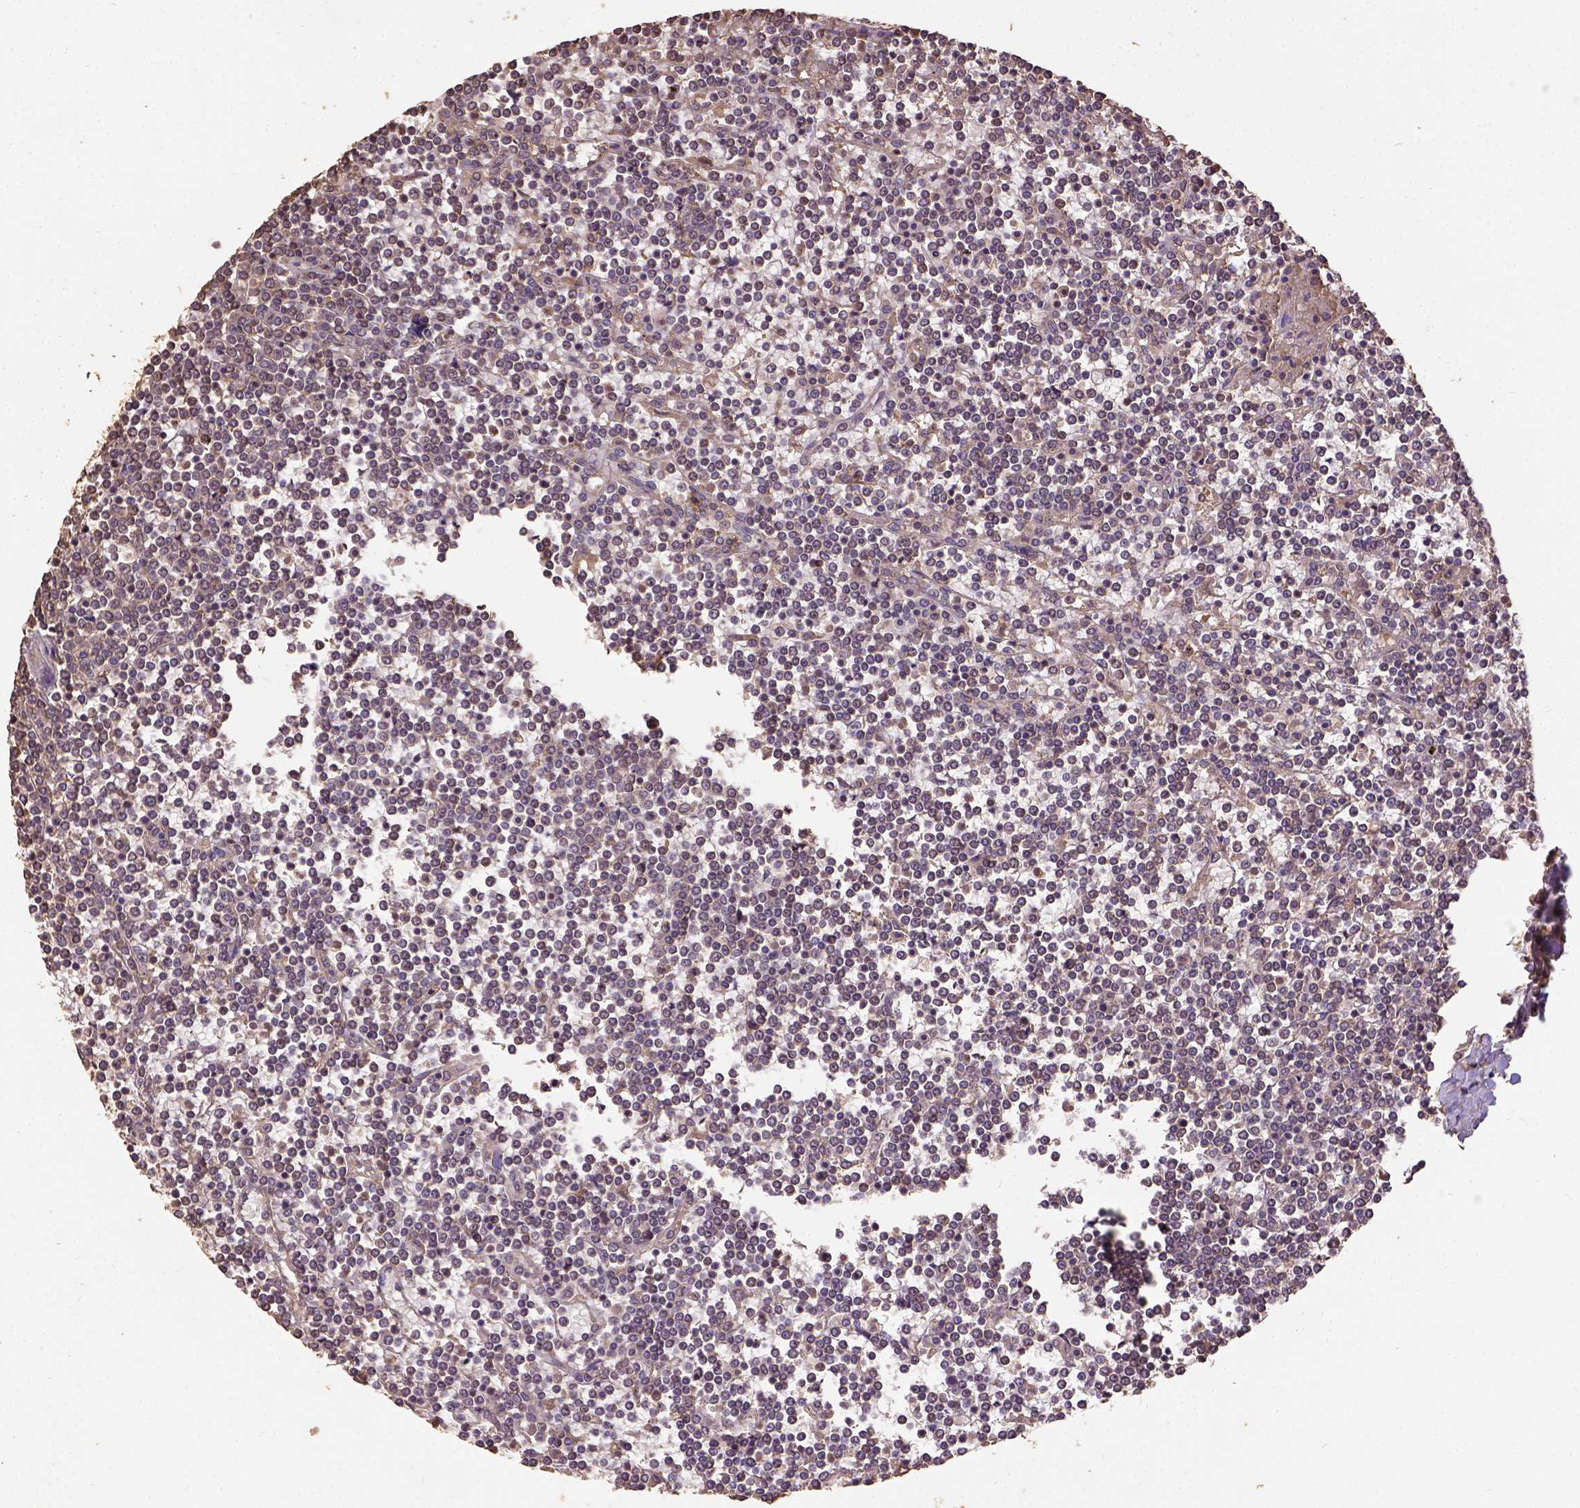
{"staining": {"intensity": "weak", "quantity": ">75%", "location": "cytoplasmic/membranous"}, "tissue": "lymphoma", "cell_type": "Tumor cells", "image_type": "cancer", "snomed": [{"axis": "morphology", "description": "Malignant lymphoma, non-Hodgkin's type, Low grade"}, {"axis": "topography", "description": "Spleen"}], "caption": "Weak cytoplasmic/membranous expression for a protein is appreciated in approximately >75% of tumor cells of low-grade malignant lymphoma, non-Hodgkin's type using IHC.", "gene": "ATP1B3", "patient": {"sex": "female", "age": 19}}